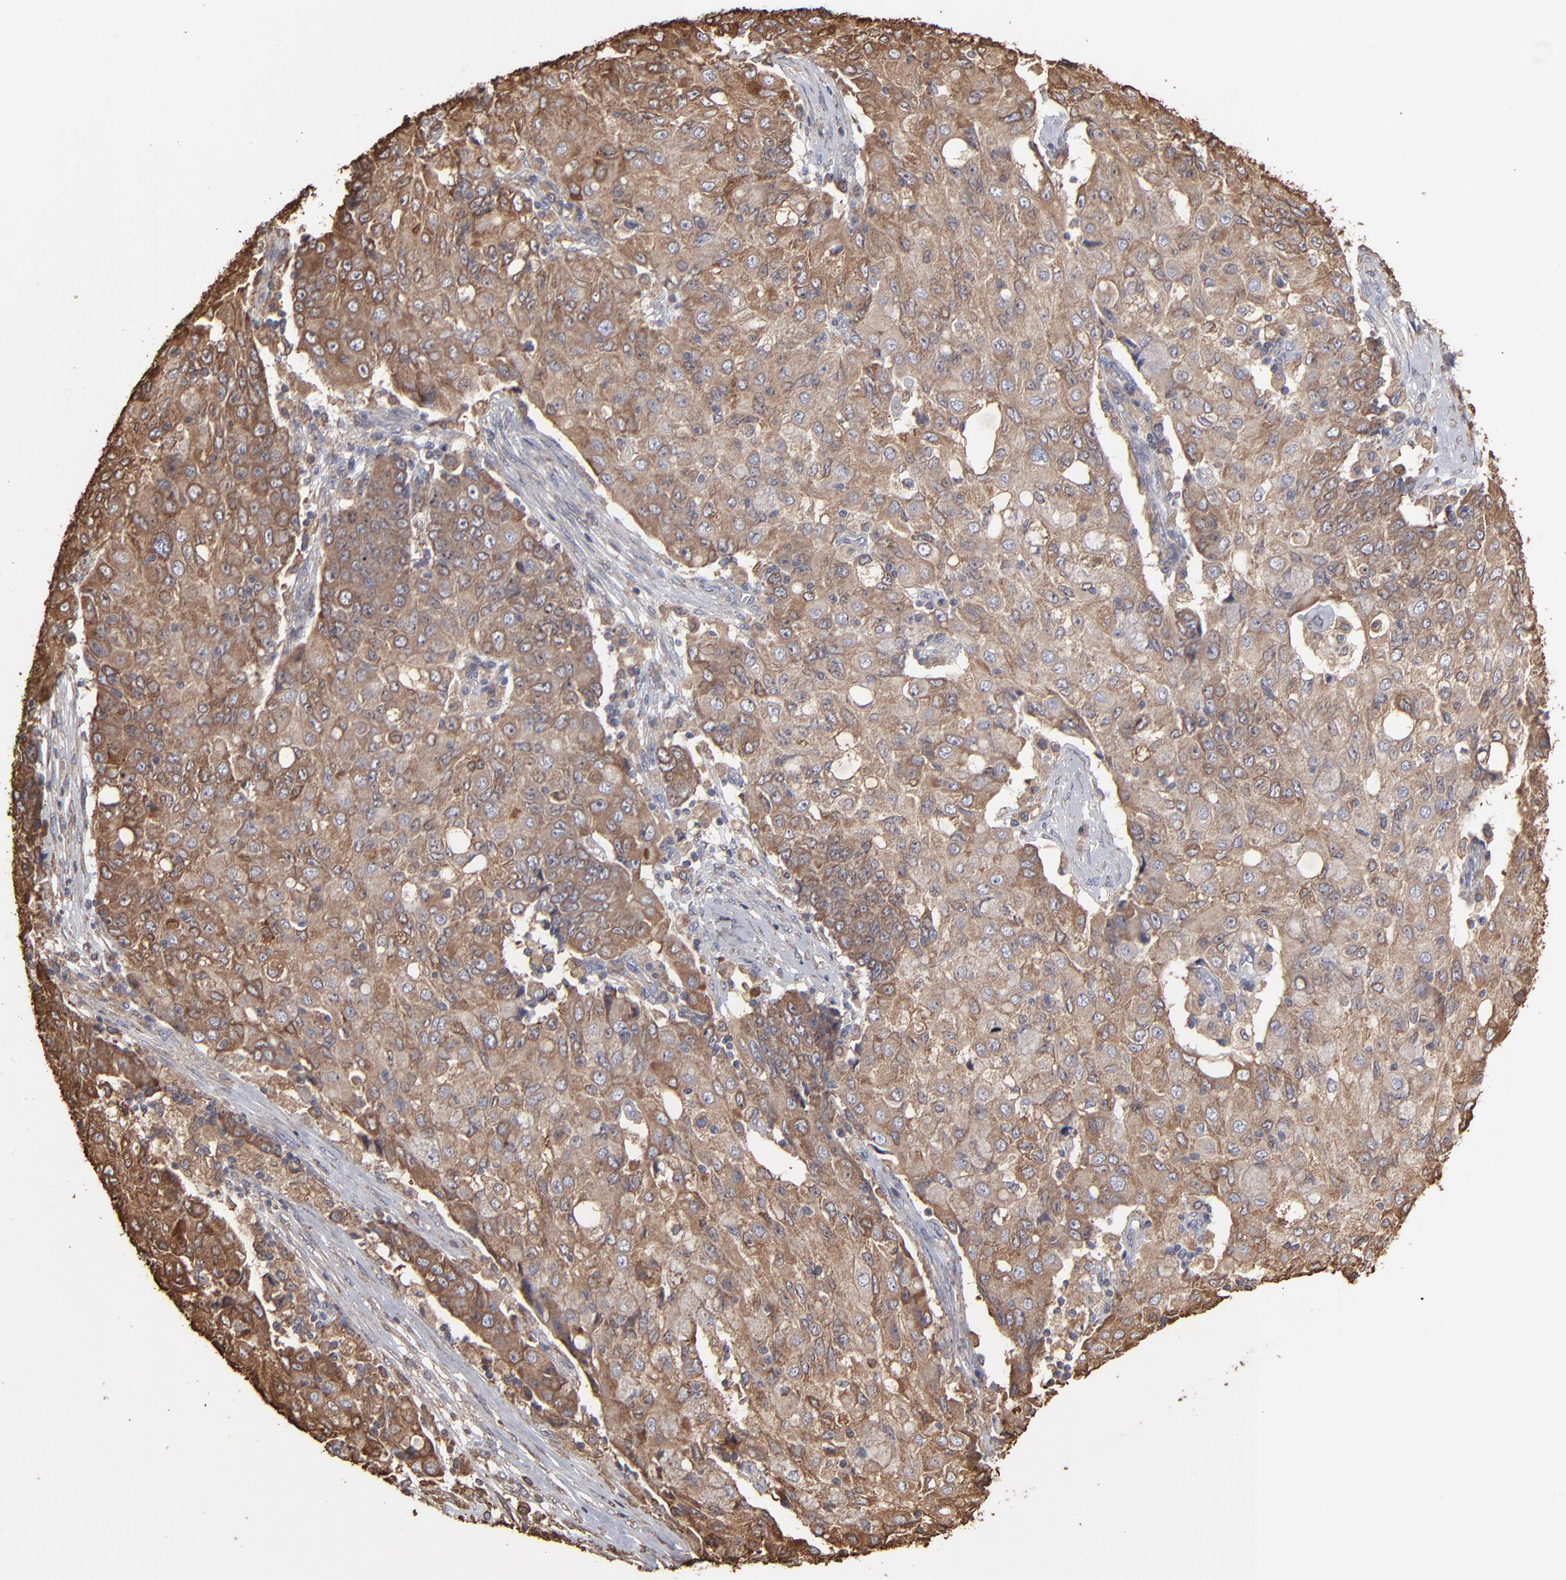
{"staining": {"intensity": "moderate", "quantity": ">75%", "location": "cytoplasmic/membranous"}, "tissue": "ovarian cancer", "cell_type": "Tumor cells", "image_type": "cancer", "snomed": [{"axis": "morphology", "description": "Carcinoma, endometroid"}, {"axis": "topography", "description": "Ovary"}], "caption": "Immunohistochemistry image of neoplastic tissue: ovarian cancer (endometroid carcinoma) stained using immunohistochemistry reveals medium levels of moderate protein expression localized specifically in the cytoplasmic/membranous of tumor cells, appearing as a cytoplasmic/membranous brown color.", "gene": "PDIA3", "patient": {"sex": "female", "age": 42}}